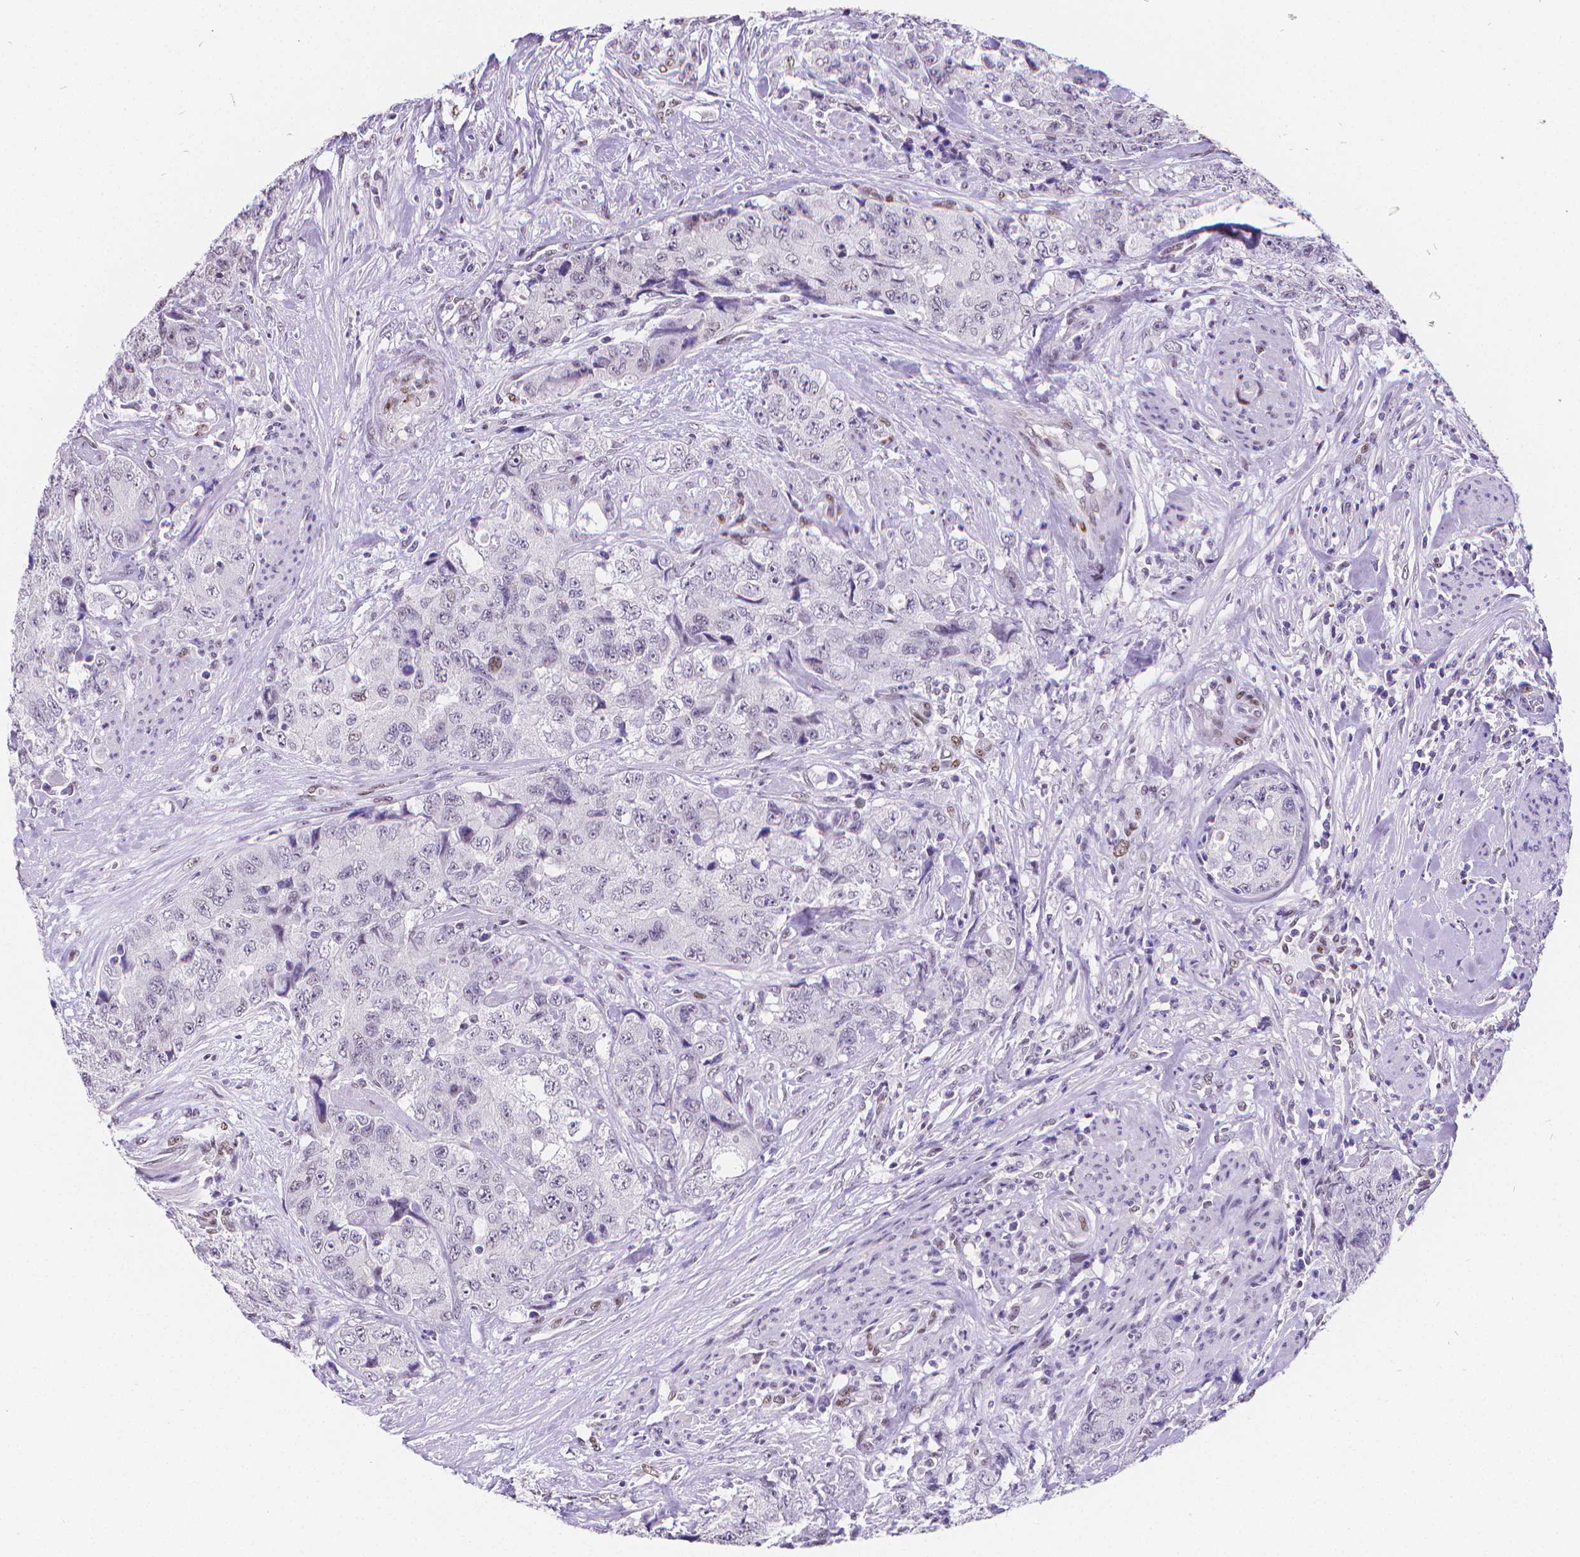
{"staining": {"intensity": "negative", "quantity": "none", "location": "none"}, "tissue": "urothelial cancer", "cell_type": "Tumor cells", "image_type": "cancer", "snomed": [{"axis": "morphology", "description": "Urothelial carcinoma, High grade"}, {"axis": "topography", "description": "Urinary bladder"}], "caption": "The histopathology image exhibits no staining of tumor cells in urothelial cancer. (DAB immunohistochemistry visualized using brightfield microscopy, high magnification).", "gene": "MEF2C", "patient": {"sex": "female", "age": 78}}